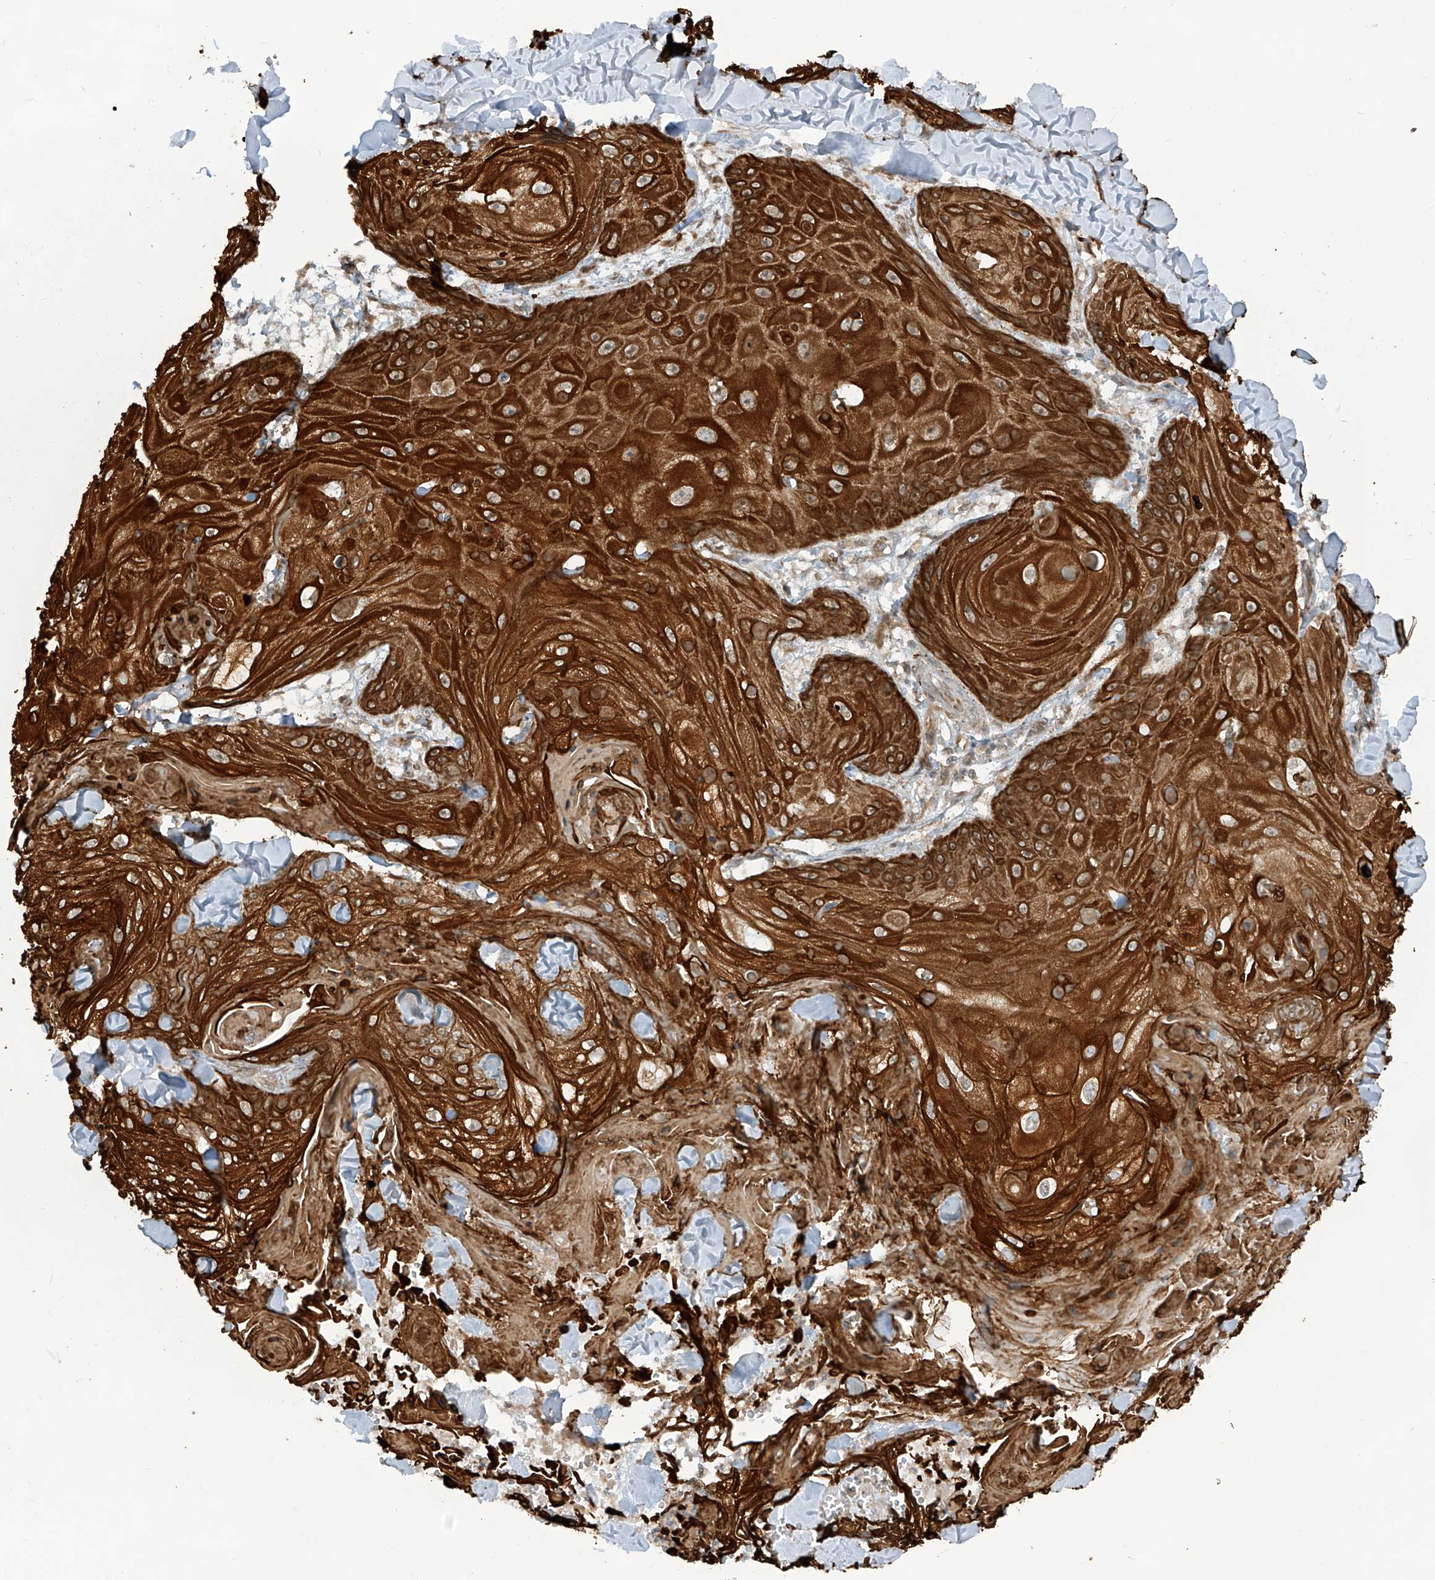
{"staining": {"intensity": "strong", "quantity": ">75%", "location": "cytoplasmic/membranous"}, "tissue": "skin cancer", "cell_type": "Tumor cells", "image_type": "cancer", "snomed": [{"axis": "morphology", "description": "Squamous cell carcinoma, NOS"}, {"axis": "topography", "description": "Skin"}], "caption": "There is high levels of strong cytoplasmic/membranous staining in tumor cells of skin cancer (squamous cell carcinoma), as demonstrated by immunohistochemical staining (brown color).", "gene": "TRIM67", "patient": {"sex": "male", "age": 74}}